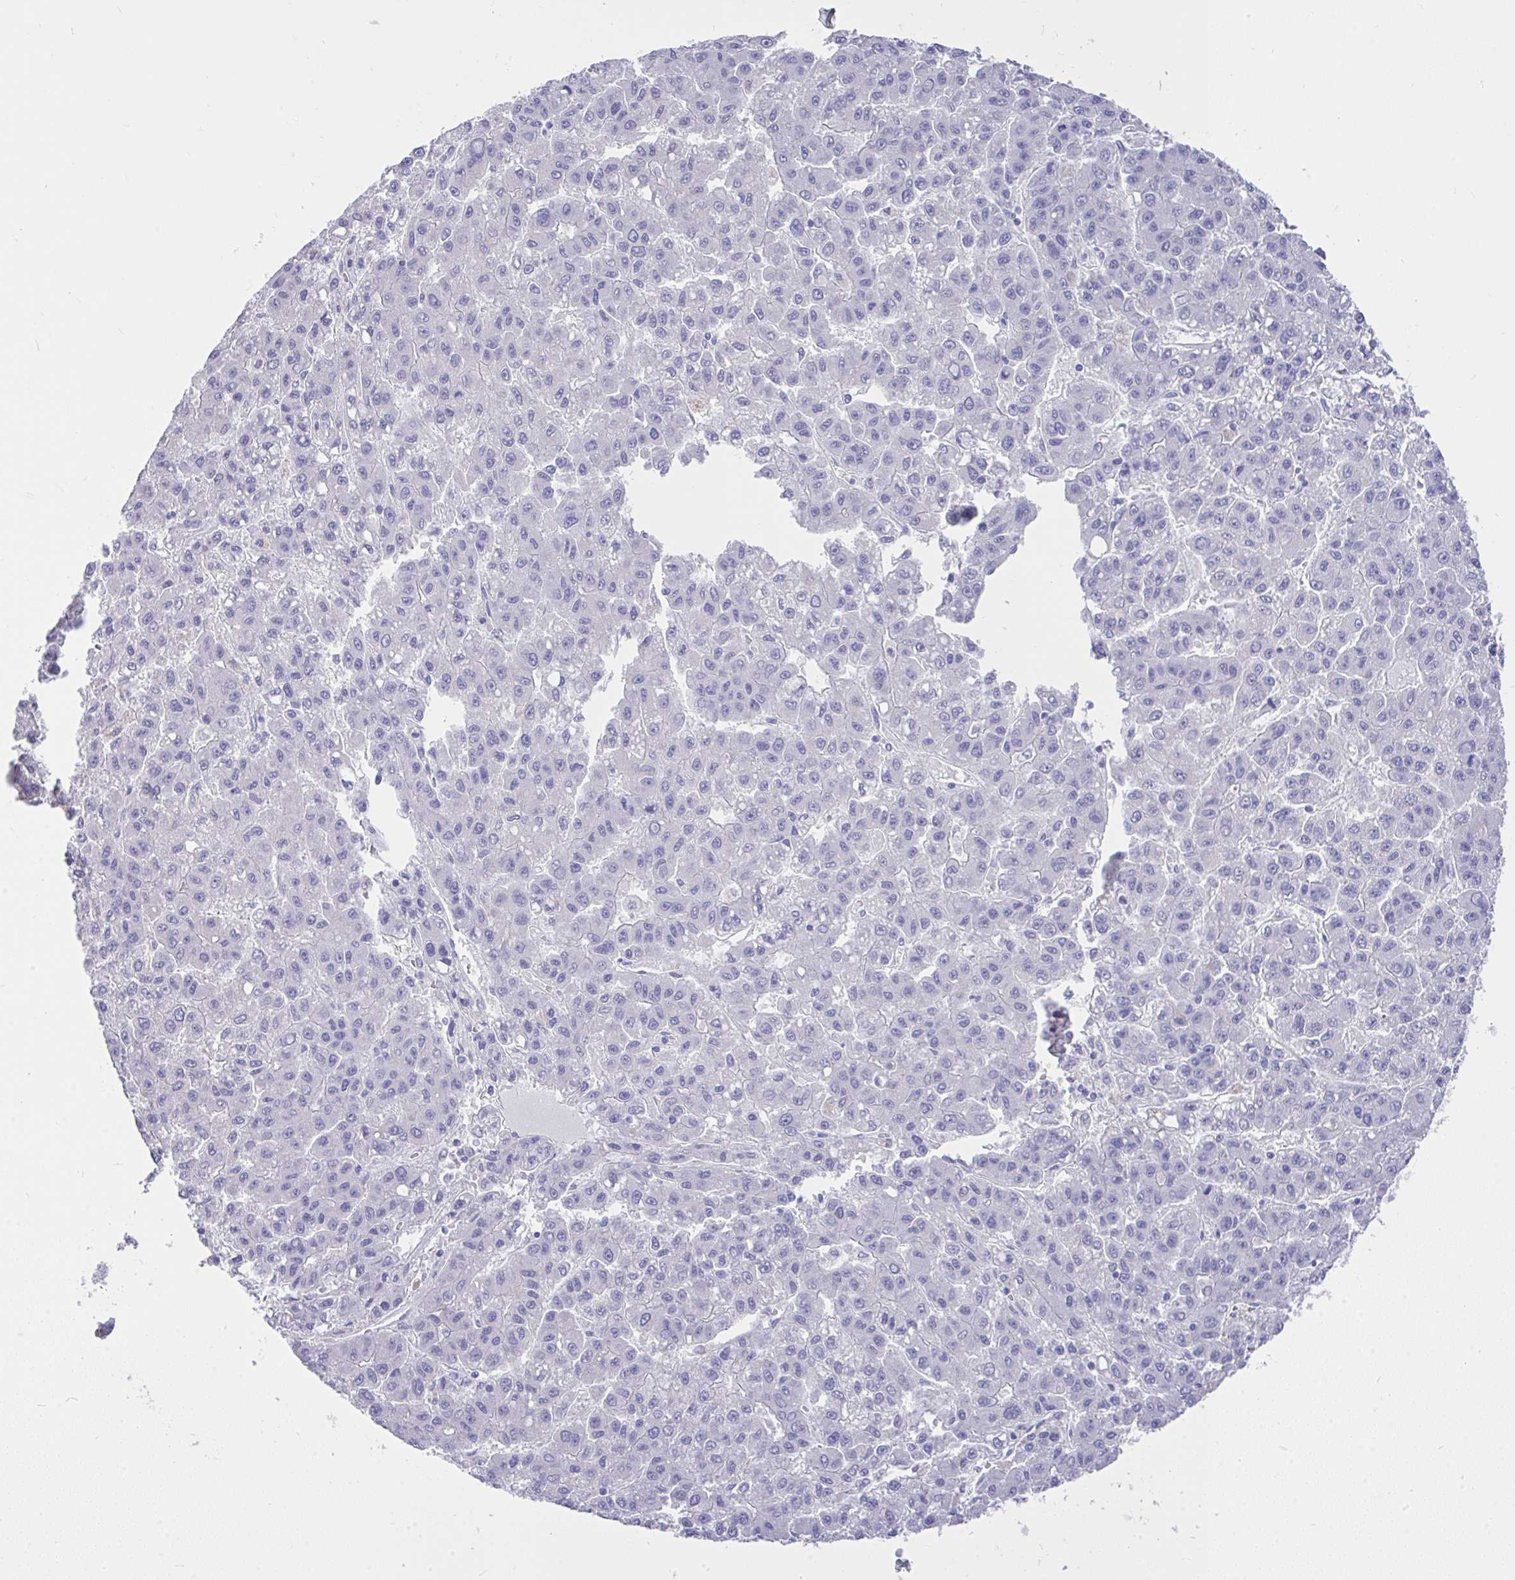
{"staining": {"intensity": "negative", "quantity": "none", "location": "none"}, "tissue": "liver cancer", "cell_type": "Tumor cells", "image_type": "cancer", "snomed": [{"axis": "morphology", "description": "Carcinoma, Hepatocellular, NOS"}, {"axis": "topography", "description": "Liver"}], "caption": "Image shows no protein expression in tumor cells of liver cancer (hepatocellular carcinoma) tissue.", "gene": "MS4A12", "patient": {"sex": "male", "age": 70}}